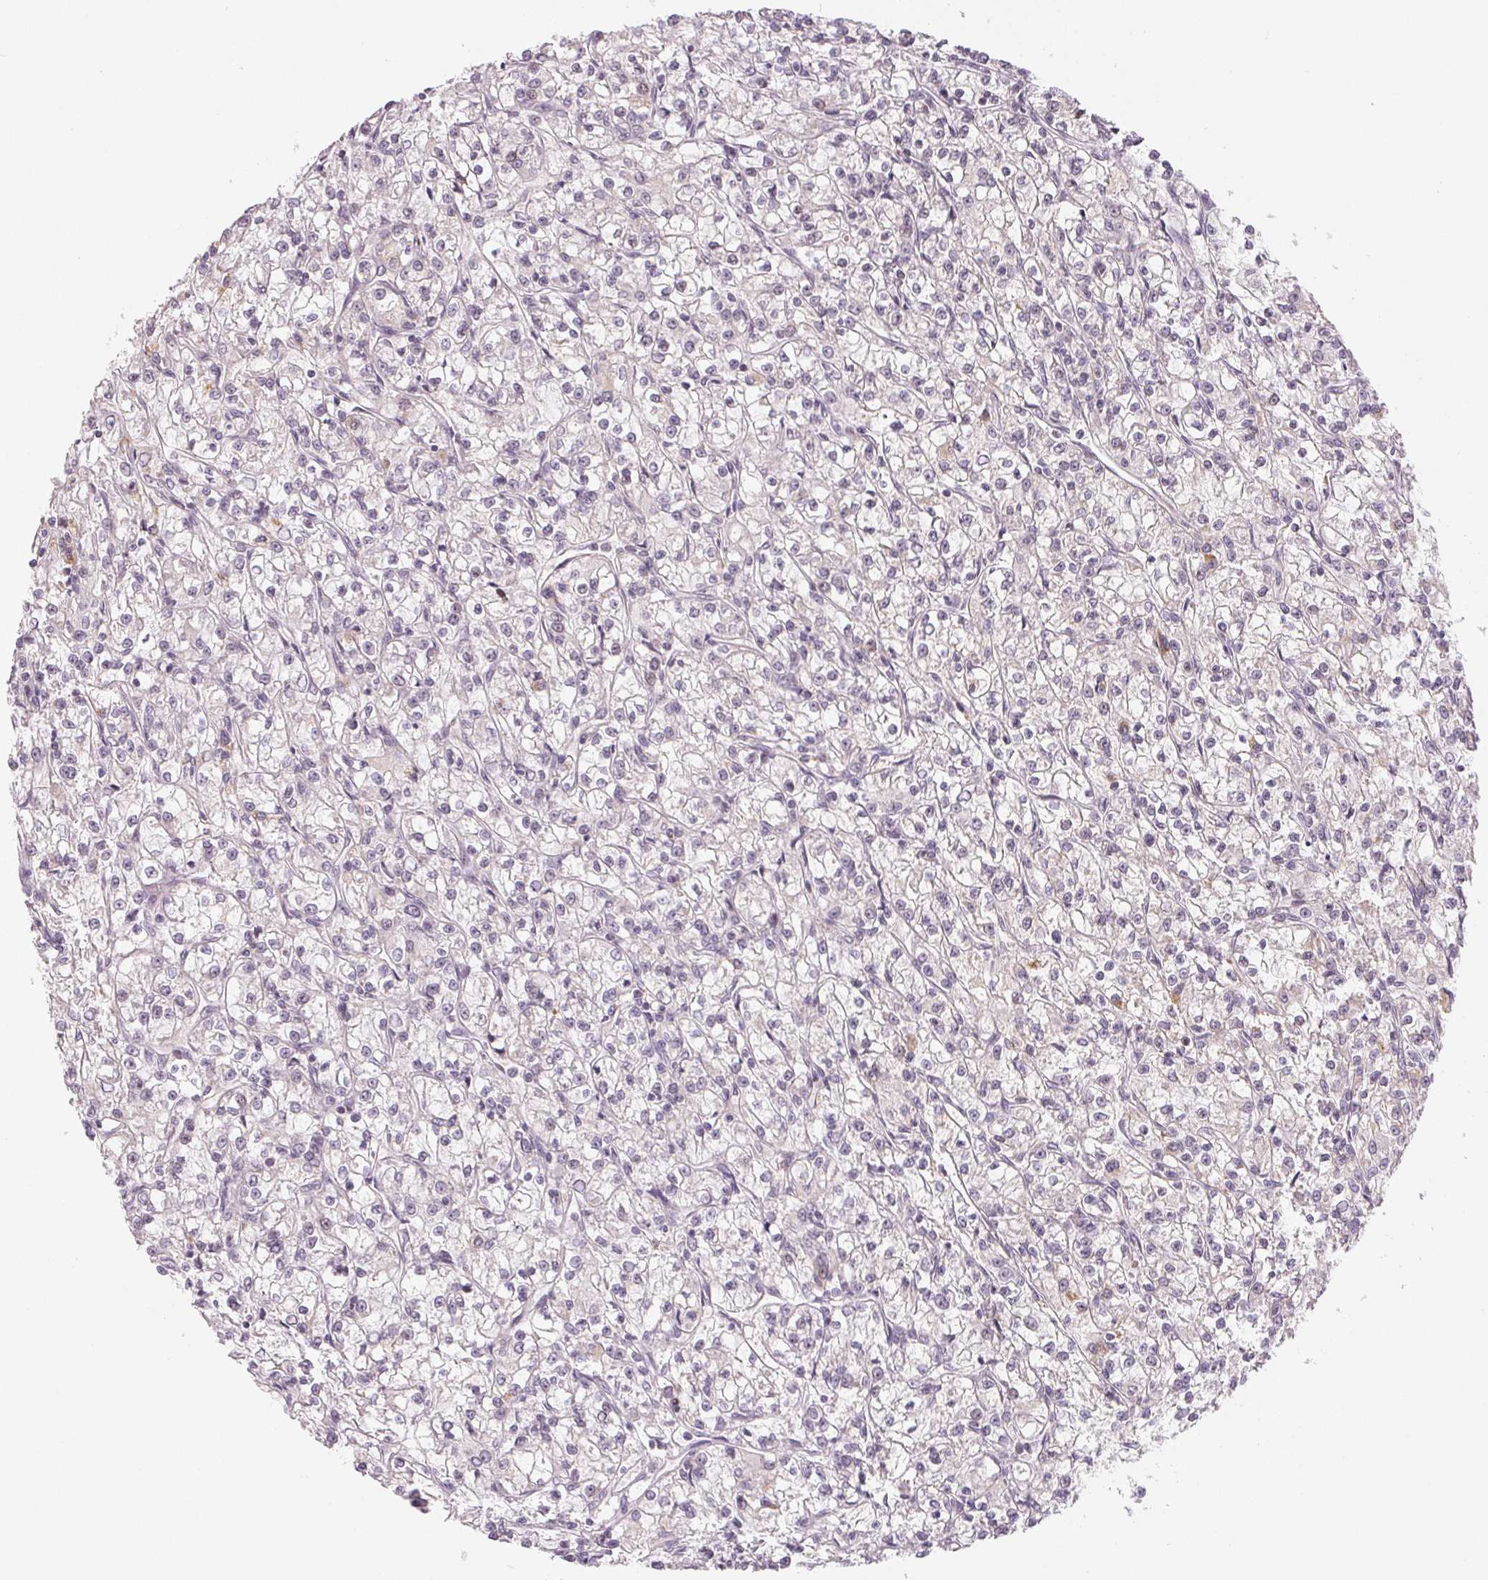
{"staining": {"intensity": "negative", "quantity": "none", "location": "none"}, "tissue": "renal cancer", "cell_type": "Tumor cells", "image_type": "cancer", "snomed": [{"axis": "morphology", "description": "Adenocarcinoma, NOS"}, {"axis": "topography", "description": "Kidney"}], "caption": "Protein analysis of renal adenocarcinoma displays no significant staining in tumor cells. (Stains: DAB (3,3'-diaminobenzidine) immunohistochemistry (IHC) with hematoxylin counter stain, Microscopy: brightfield microscopy at high magnification).", "gene": "HINT2", "patient": {"sex": "female", "age": 59}}